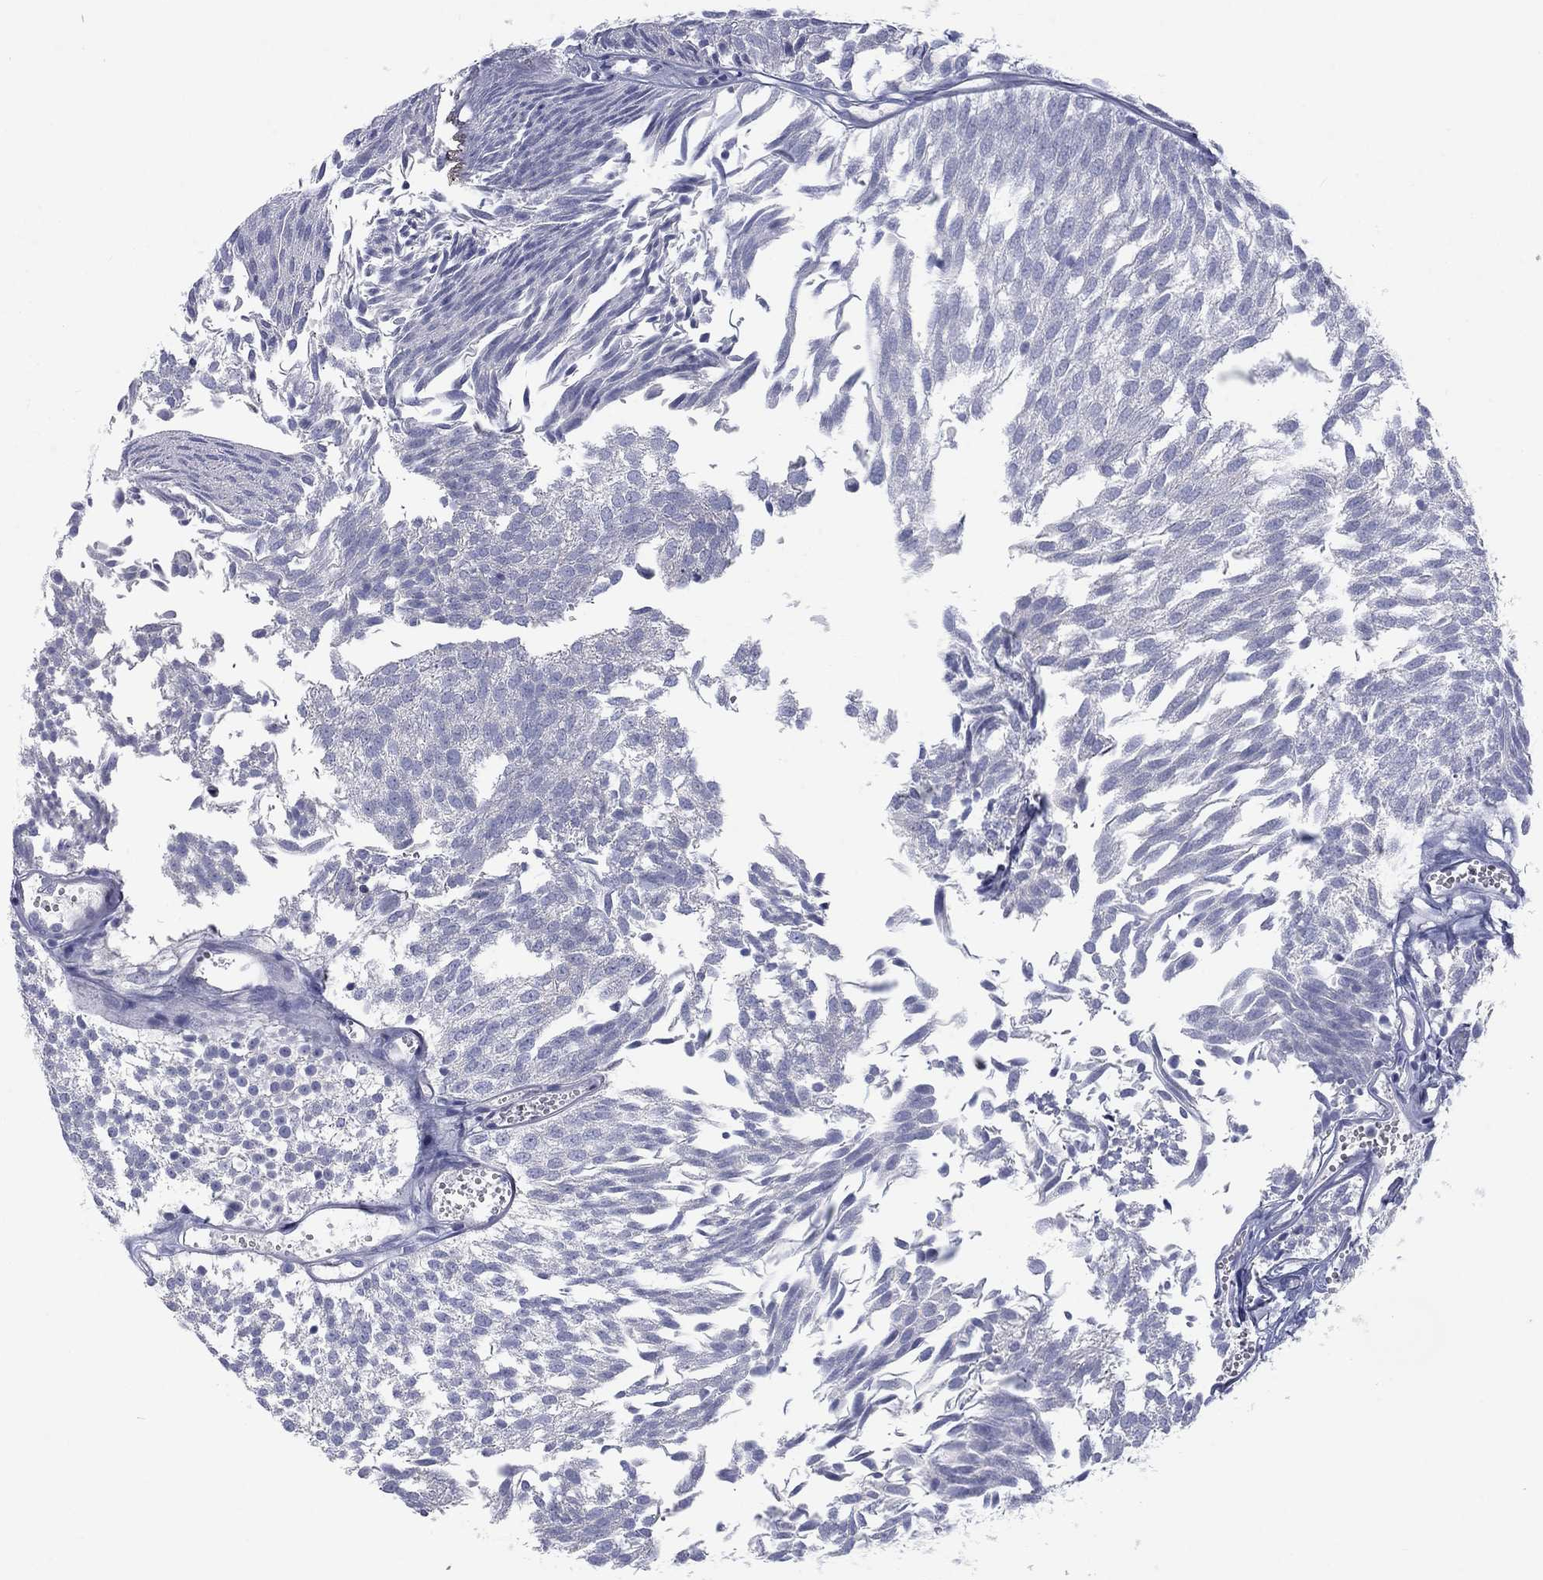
{"staining": {"intensity": "negative", "quantity": "none", "location": "none"}, "tissue": "urothelial cancer", "cell_type": "Tumor cells", "image_type": "cancer", "snomed": [{"axis": "morphology", "description": "Urothelial carcinoma, Low grade"}, {"axis": "topography", "description": "Urinary bladder"}], "caption": "A high-resolution photomicrograph shows immunohistochemistry staining of urothelial cancer, which shows no significant expression in tumor cells. The staining was performed using DAB (3,3'-diaminobenzidine) to visualize the protein expression in brown, while the nuclei were stained in blue with hematoxylin (Magnification: 20x).", "gene": "CALB1", "patient": {"sex": "male", "age": 52}}